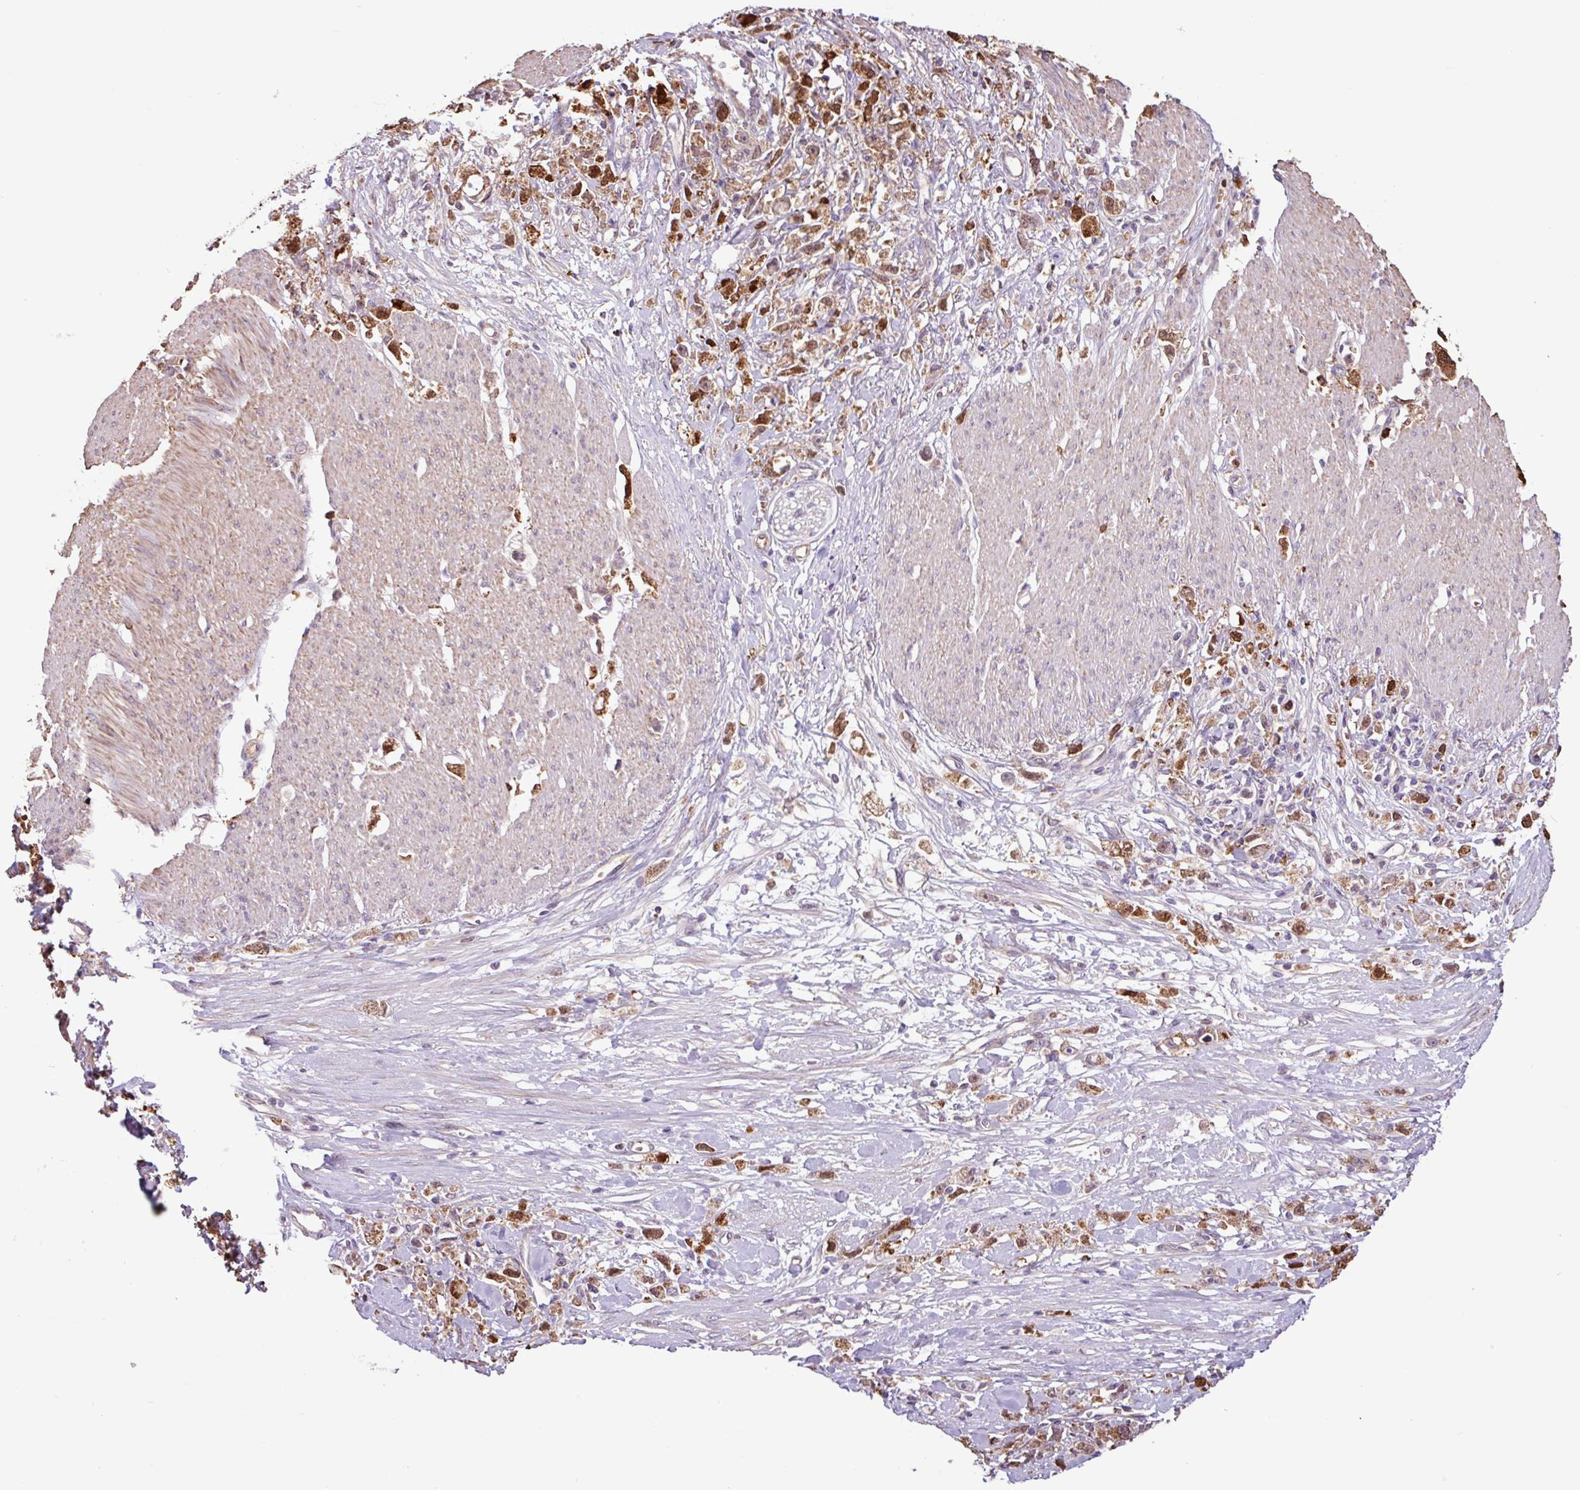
{"staining": {"intensity": "moderate", "quantity": "25%-75%", "location": "cytoplasmic/membranous,nuclear"}, "tissue": "stomach cancer", "cell_type": "Tumor cells", "image_type": "cancer", "snomed": [{"axis": "morphology", "description": "Adenocarcinoma, NOS"}, {"axis": "topography", "description": "Stomach"}], "caption": "Immunohistochemical staining of human stomach cancer reveals moderate cytoplasmic/membranous and nuclear protein staining in approximately 25%-75% of tumor cells.", "gene": "CHST11", "patient": {"sex": "female", "age": 59}}